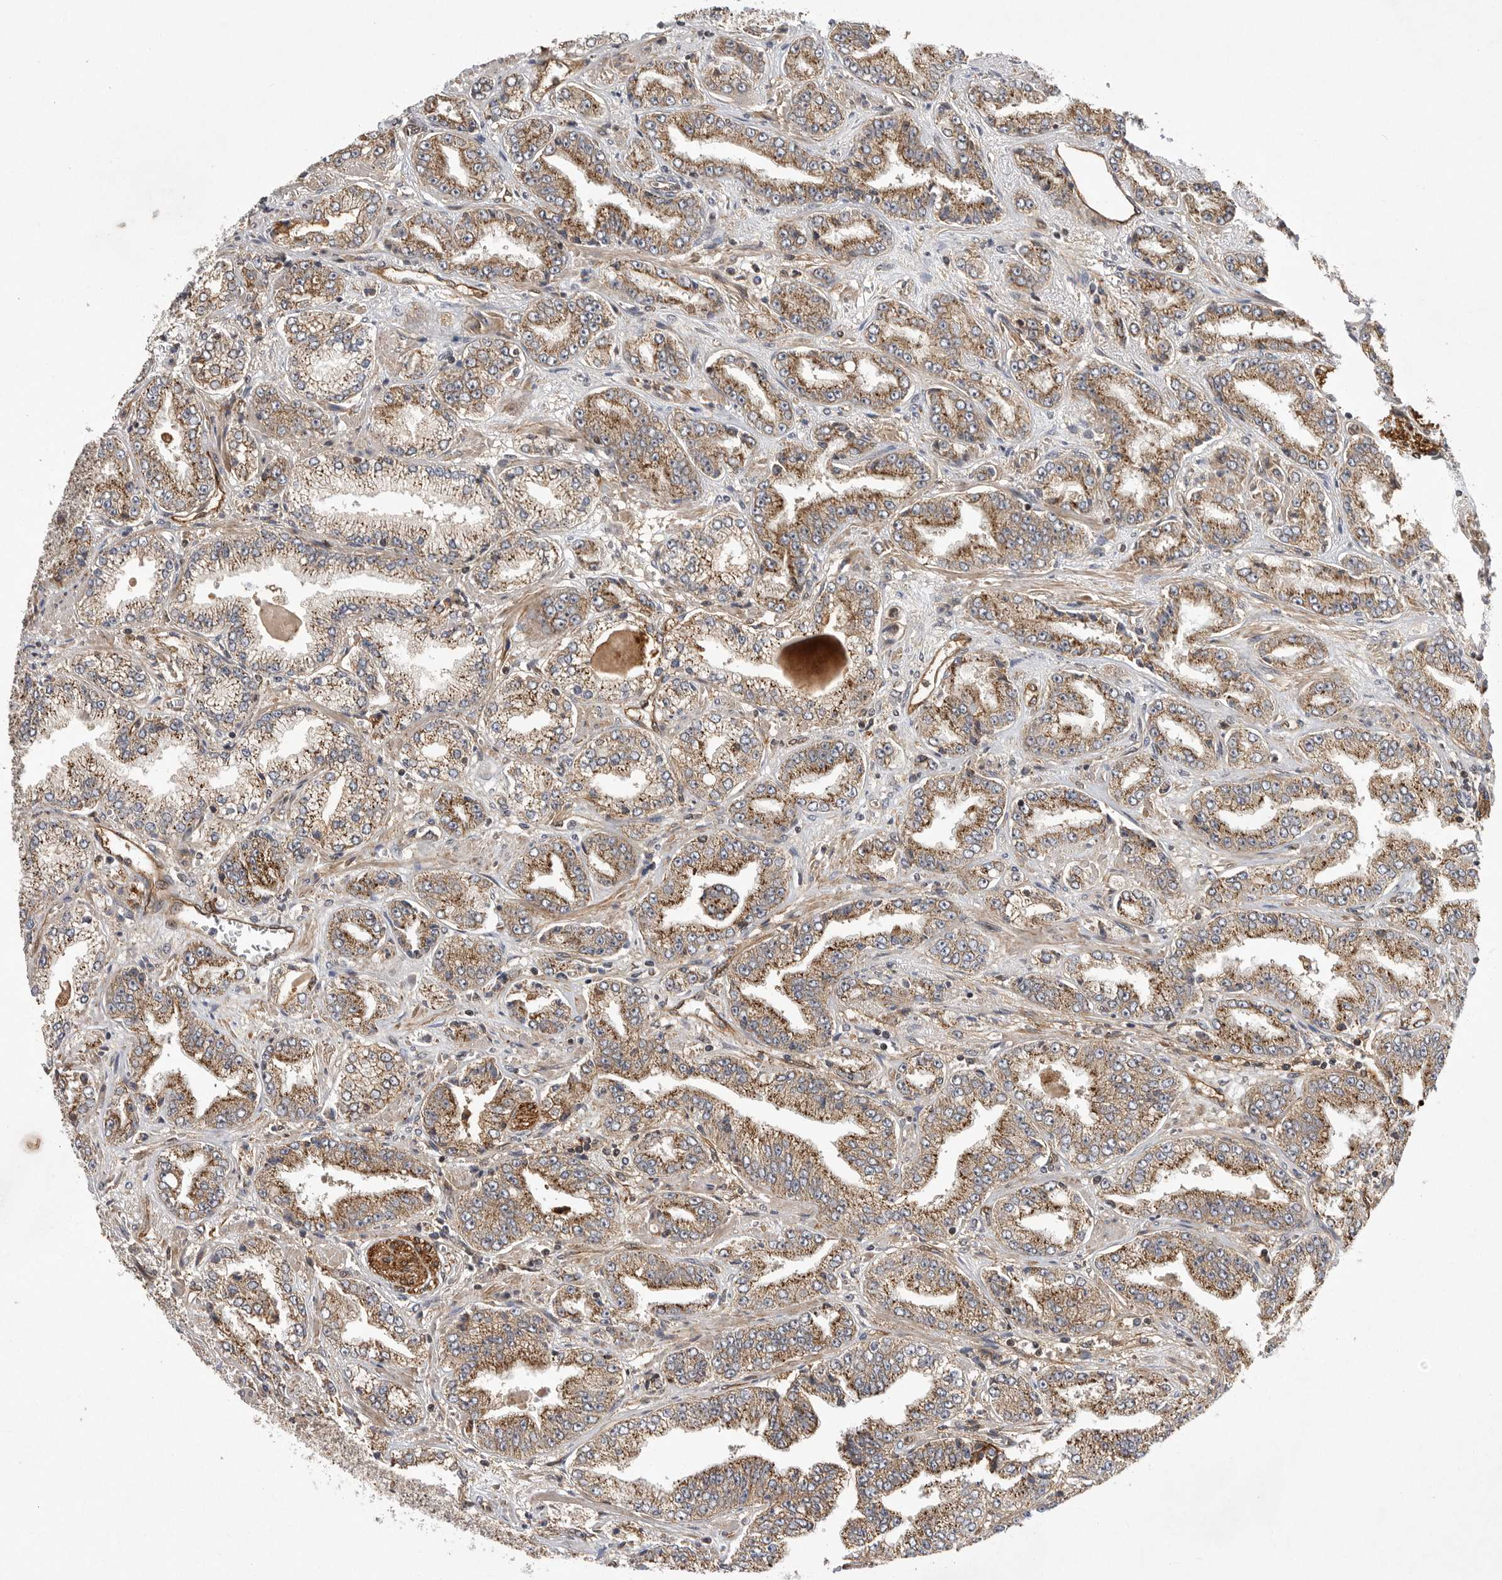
{"staining": {"intensity": "moderate", "quantity": ">75%", "location": "cytoplasmic/membranous"}, "tissue": "prostate cancer", "cell_type": "Tumor cells", "image_type": "cancer", "snomed": [{"axis": "morphology", "description": "Adenocarcinoma, High grade"}, {"axis": "topography", "description": "Prostate"}], "caption": "Protein expression analysis of human prostate high-grade adenocarcinoma reveals moderate cytoplasmic/membranous staining in about >75% of tumor cells. The protein of interest is shown in brown color, while the nuclei are stained blue.", "gene": "NECTIN1", "patient": {"sex": "male", "age": 71}}